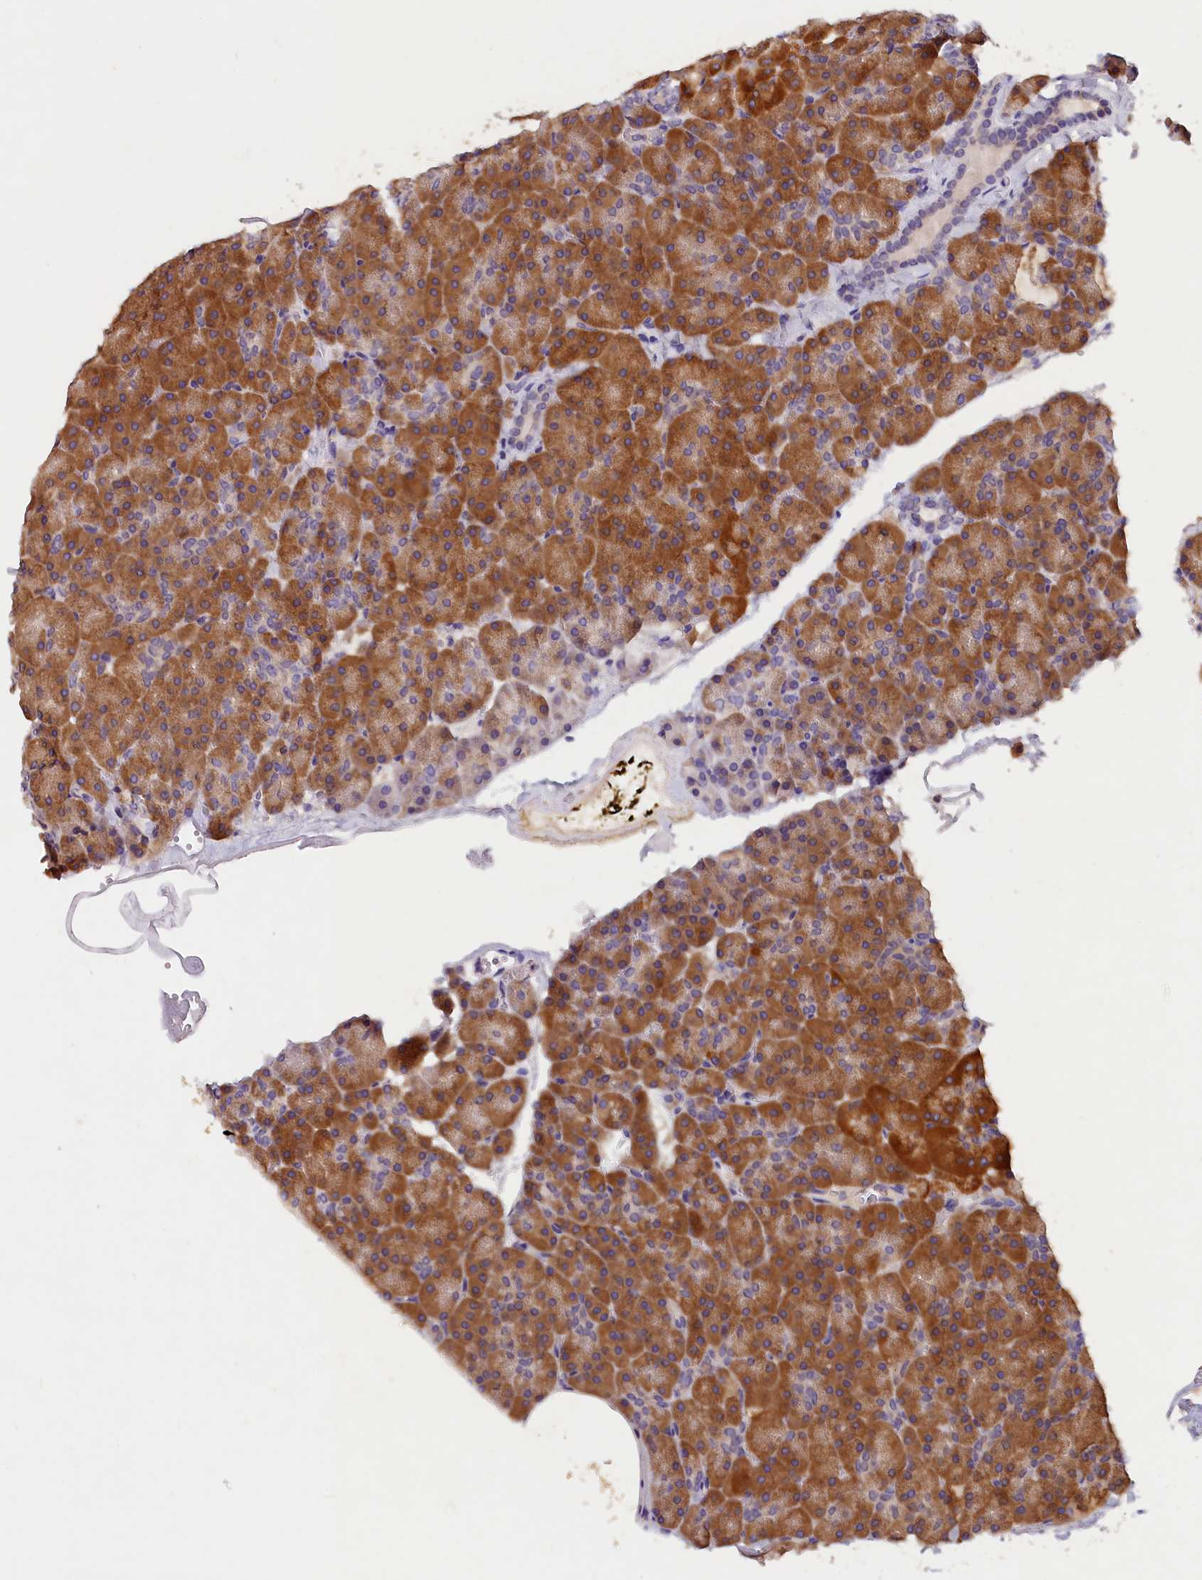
{"staining": {"intensity": "moderate", "quantity": ">75%", "location": "cytoplasmic/membranous"}, "tissue": "pancreas", "cell_type": "Exocrine glandular cells", "image_type": "normal", "snomed": [{"axis": "morphology", "description": "Normal tissue, NOS"}, {"axis": "topography", "description": "Pancreas"}], "caption": "Exocrine glandular cells demonstrate moderate cytoplasmic/membranous positivity in approximately >75% of cells in benign pancreas. (DAB IHC, brown staining for protein, blue staining for nuclei).", "gene": "ST7L", "patient": {"sex": "male", "age": 36}}